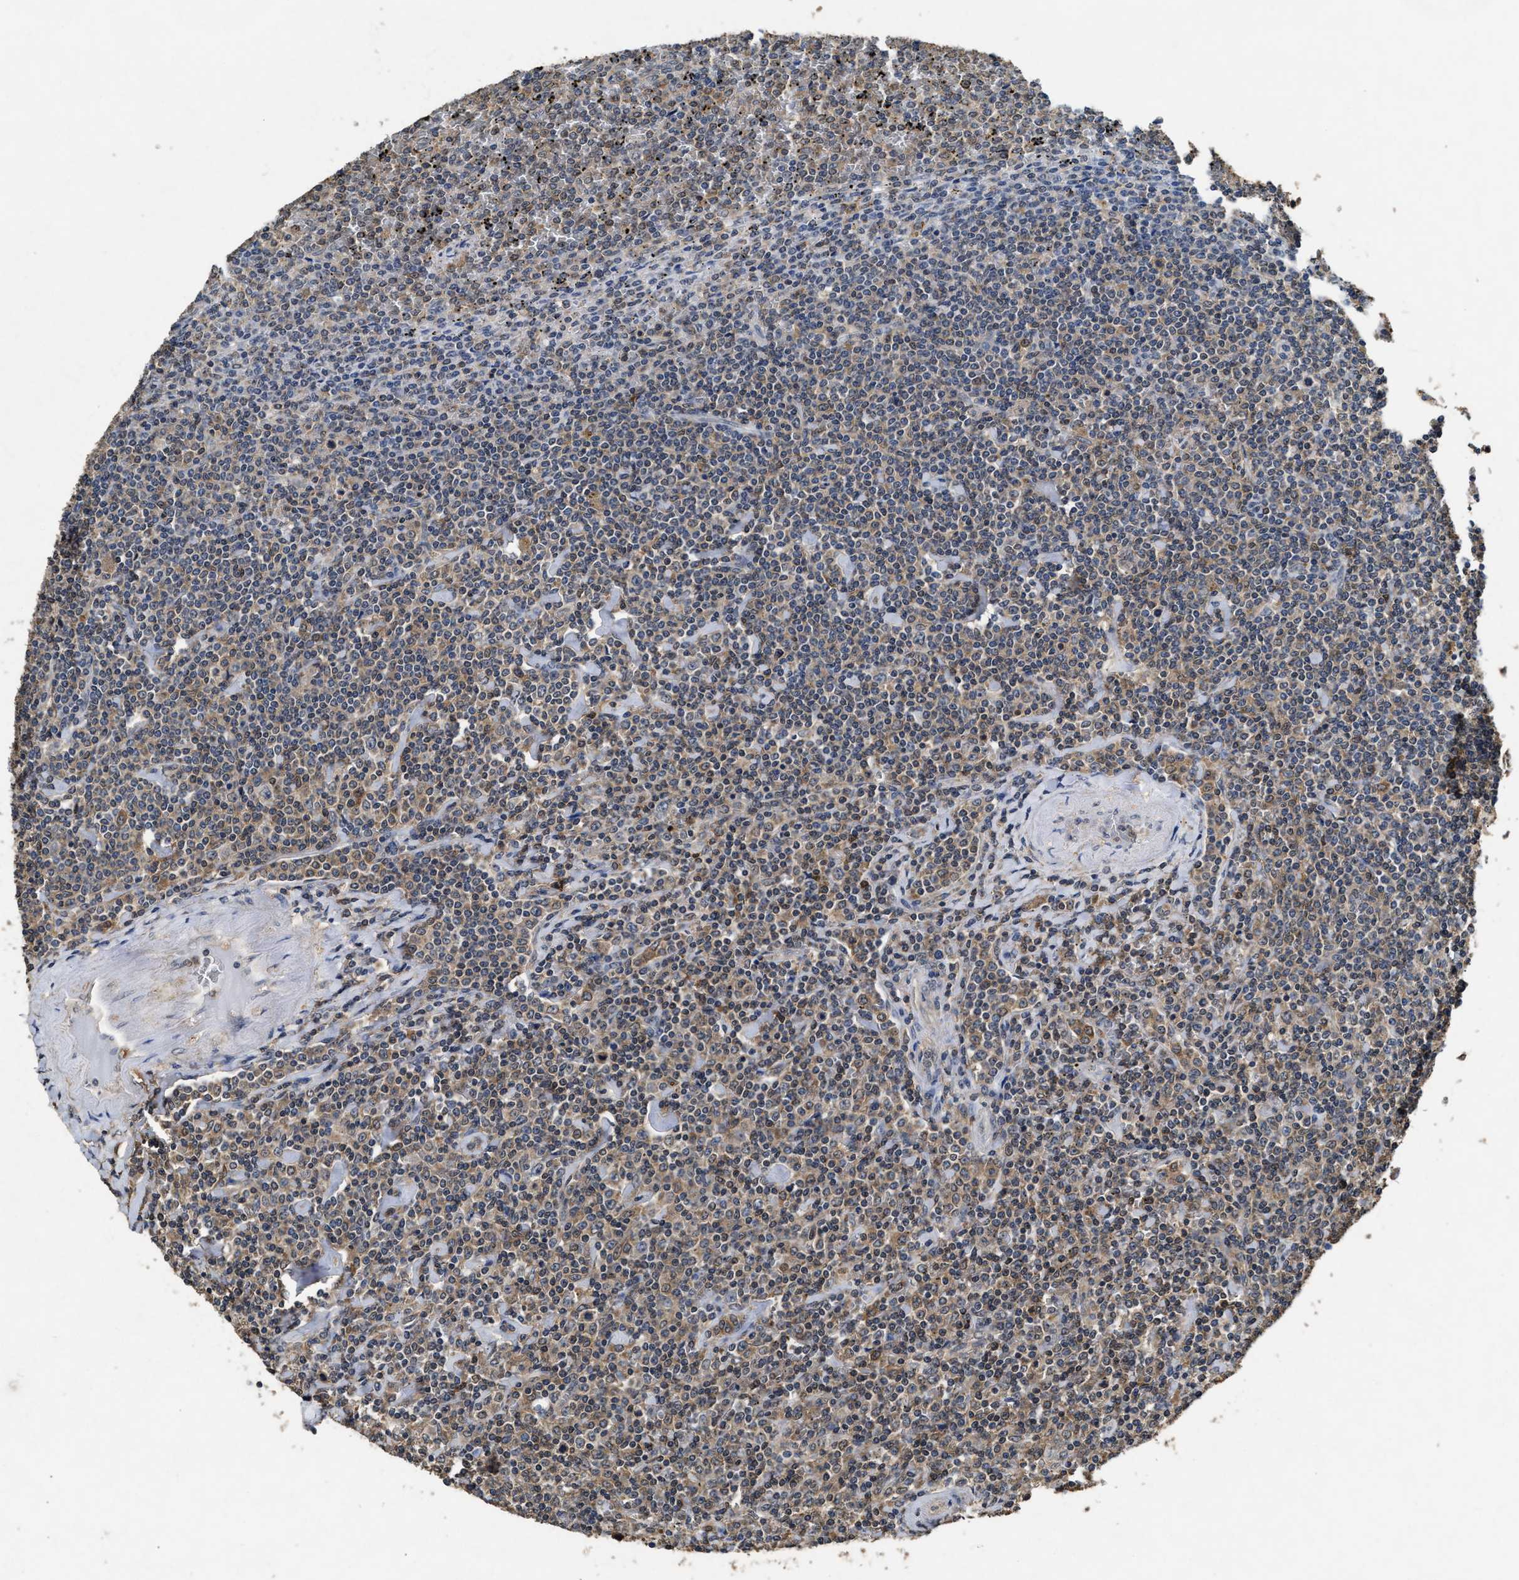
{"staining": {"intensity": "weak", "quantity": ">75%", "location": "cytoplasmic/membranous"}, "tissue": "lymphoma", "cell_type": "Tumor cells", "image_type": "cancer", "snomed": [{"axis": "morphology", "description": "Malignant lymphoma, non-Hodgkin's type, Low grade"}, {"axis": "topography", "description": "Spleen"}], "caption": "A histopathology image of lymphoma stained for a protein shows weak cytoplasmic/membranous brown staining in tumor cells.", "gene": "ACAT2", "patient": {"sex": "female", "age": 19}}